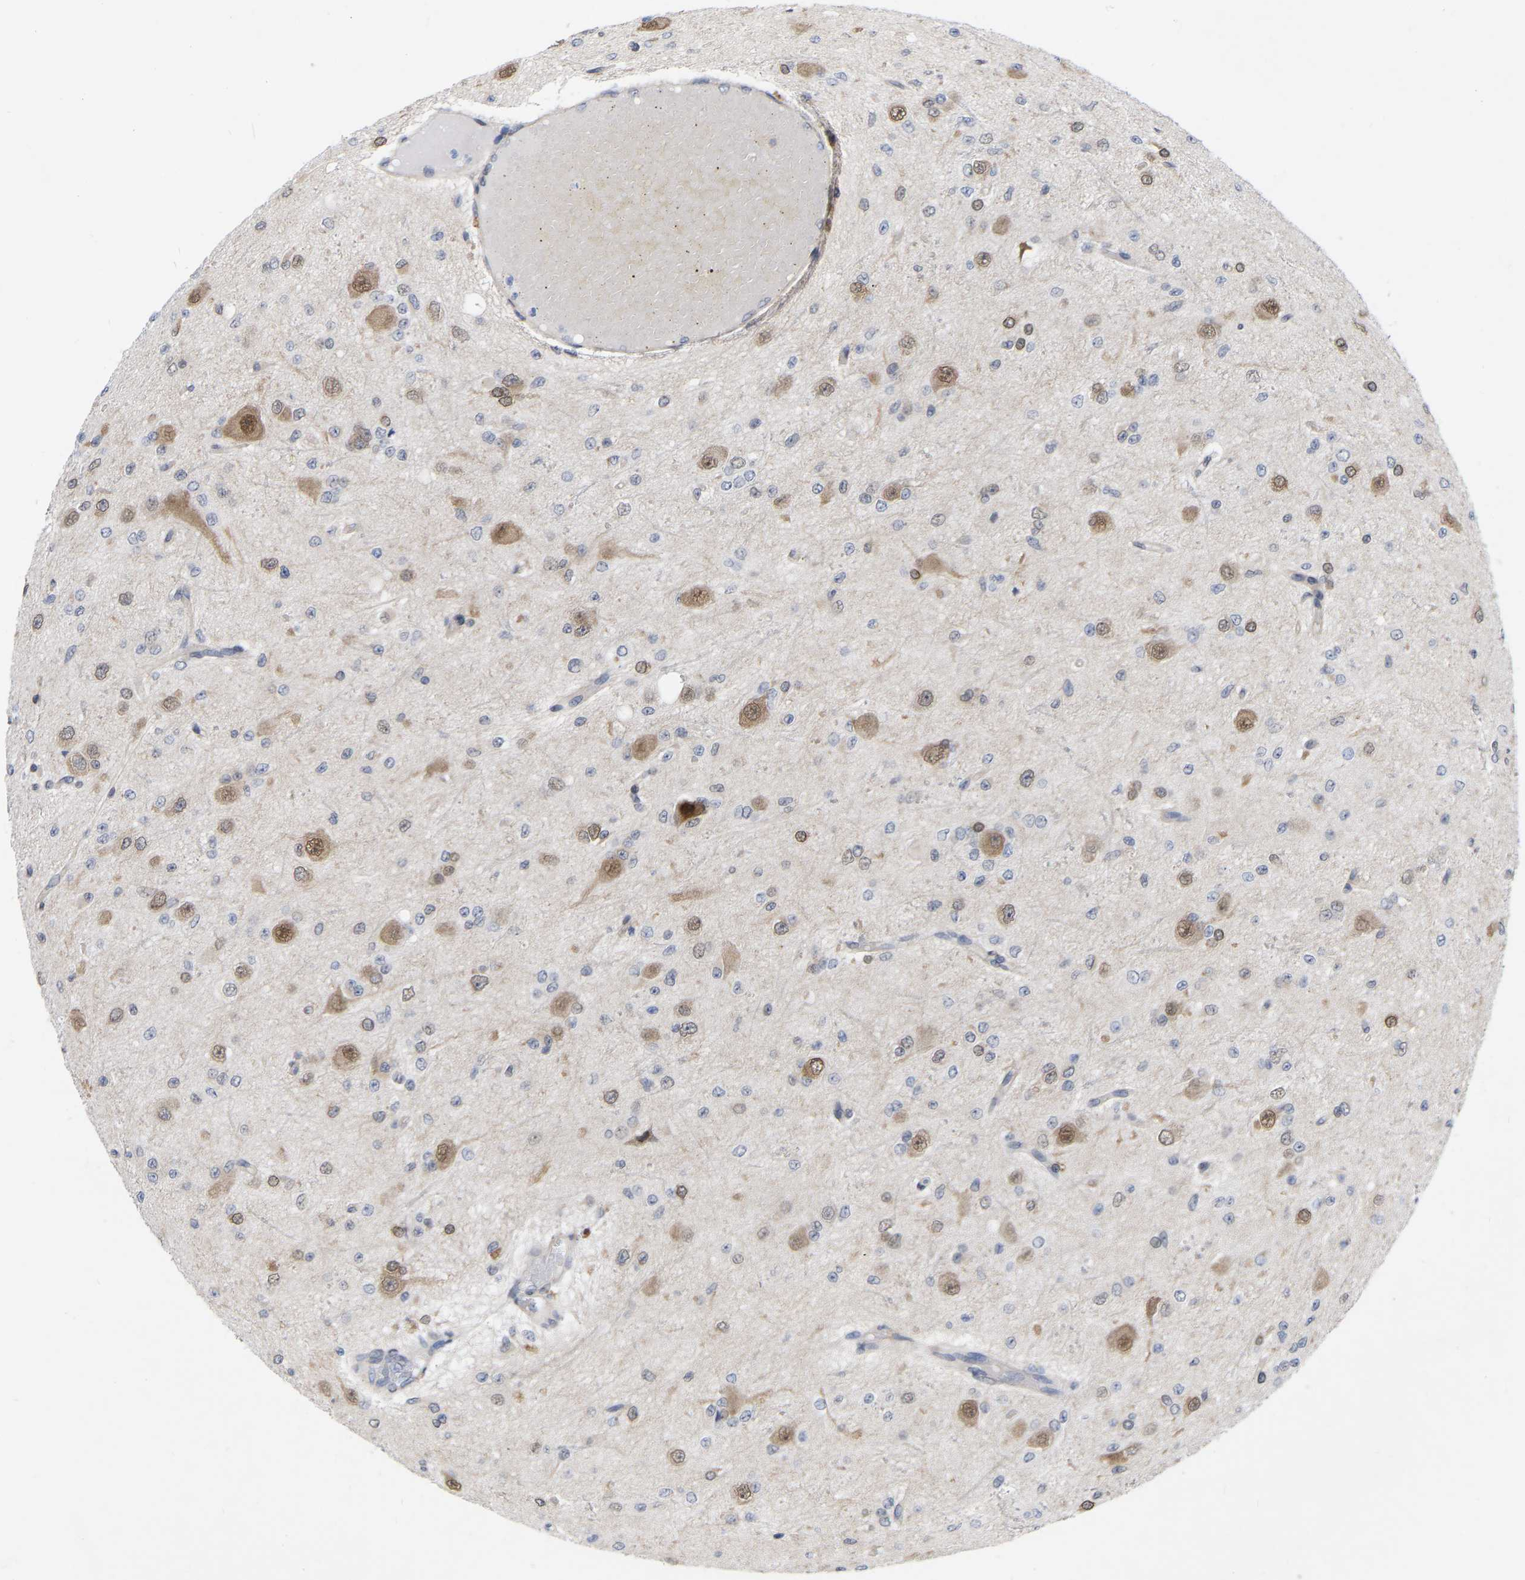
{"staining": {"intensity": "moderate", "quantity": "25%-75%", "location": "cytoplasmic/membranous,nuclear"}, "tissue": "glioma", "cell_type": "Tumor cells", "image_type": "cancer", "snomed": [{"axis": "morphology", "description": "Glioma, malignant, High grade"}, {"axis": "topography", "description": "pancreas cauda"}], "caption": "Moderate cytoplasmic/membranous and nuclear positivity for a protein is seen in approximately 25%-75% of tumor cells of glioma using IHC.", "gene": "UBE4B", "patient": {"sex": "male", "age": 60}}